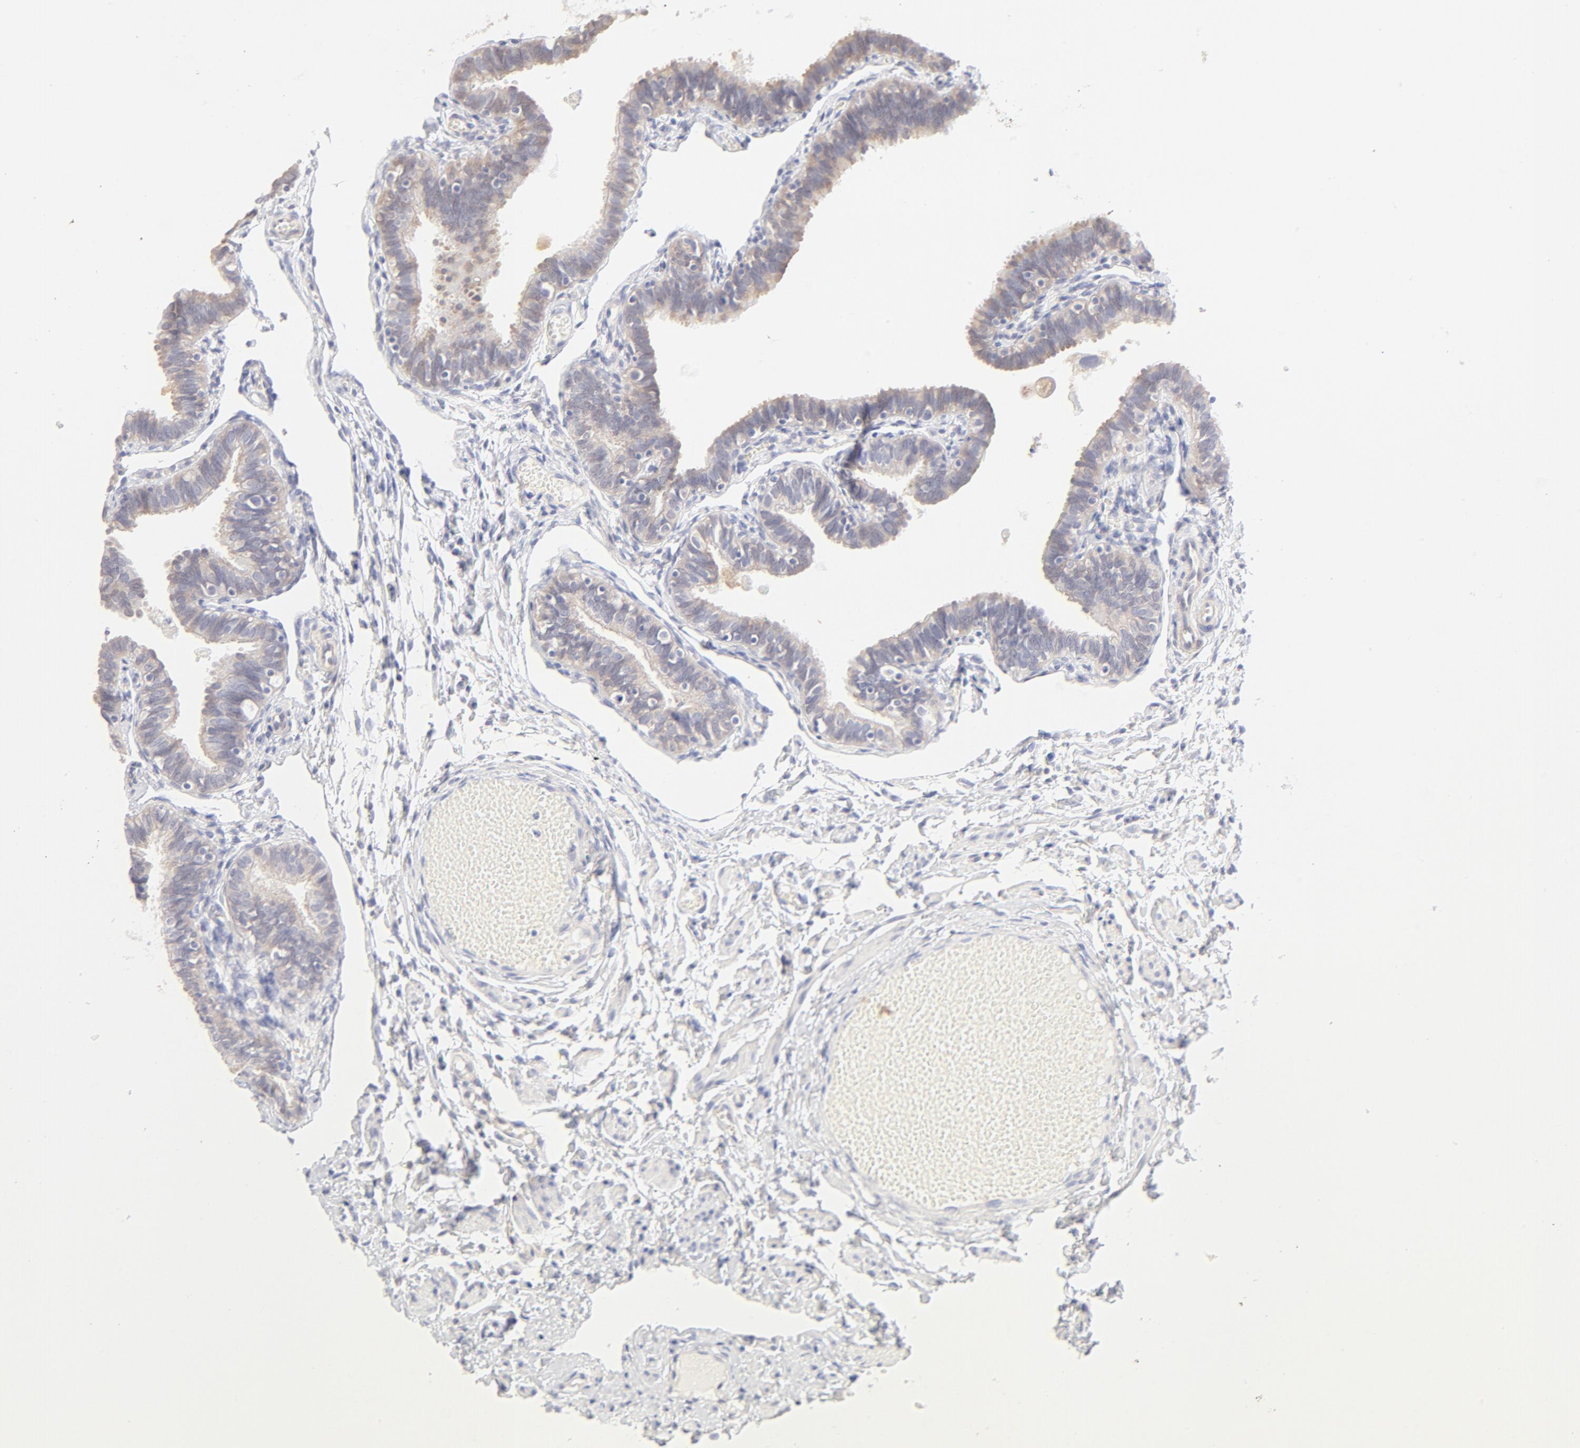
{"staining": {"intensity": "moderate", "quantity": "25%-75%", "location": "cytoplasmic/membranous"}, "tissue": "fallopian tube", "cell_type": "Glandular cells", "image_type": "normal", "snomed": [{"axis": "morphology", "description": "Normal tissue, NOS"}, {"axis": "topography", "description": "Fallopian tube"}], "caption": "Fallopian tube stained with immunohistochemistry displays moderate cytoplasmic/membranous positivity in approximately 25%-75% of glandular cells.", "gene": "NKX2", "patient": {"sex": "female", "age": 46}}